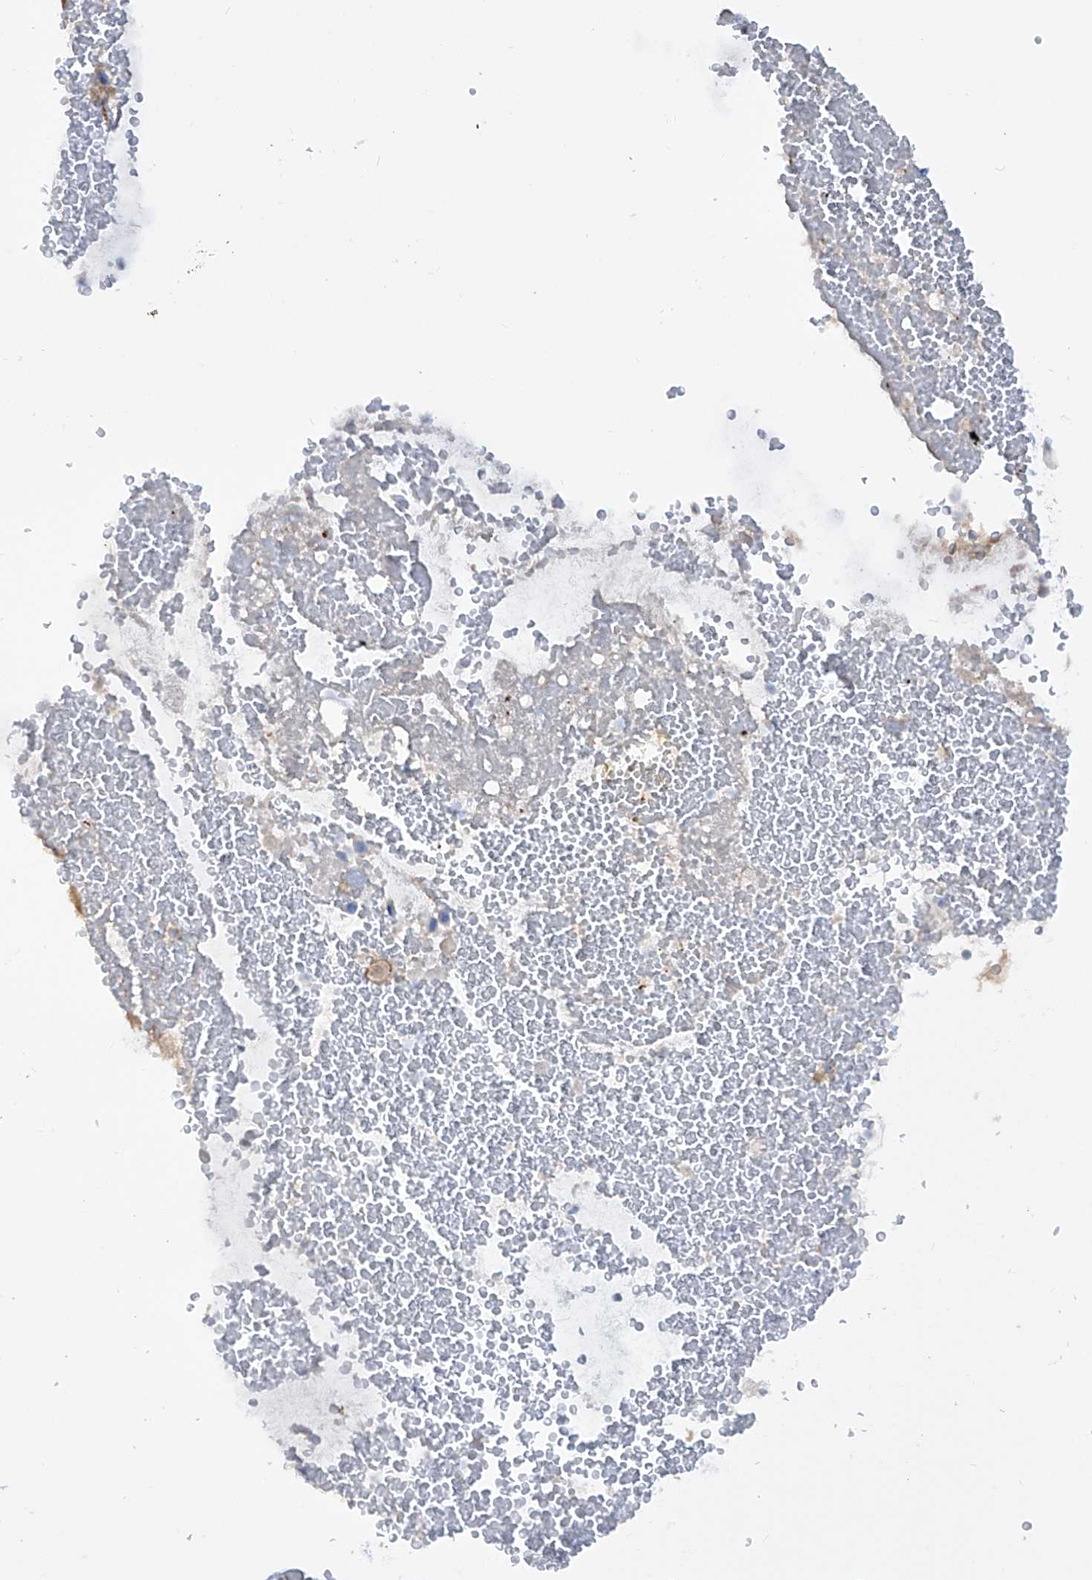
{"staining": {"intensity": "moderate", "quantity": "25%-75%", "location": "cytoplasmic/membranous"}, "tissue": "bronchus", "cell_type": "Respiratory epithelial cells", "image_type": "normal", "snomed": [{"axis": "morphology", "description": "Normal tissue, NOS"}, {"axis": "morphology", "description": "Squamous cell carcinoma, NOS"}, {"axis": "topography", "description": "Lymph node"}, {"axis": "topography", "description": "Bronchus"}, {"axis": "topography", "description": "Lung"}], "caption": "High-power microscopy captured an immunohistochemistry histopathology image of normal bronchus, revealing moderate cytoplasmic/membranous expression in approximately 25%-75% of respiratory epithelial cells. The protein is shown in brown color, while the nuclei are stained blue.", "gene": "ZNF490", "patient": {"sex": "male", "age": 66}}